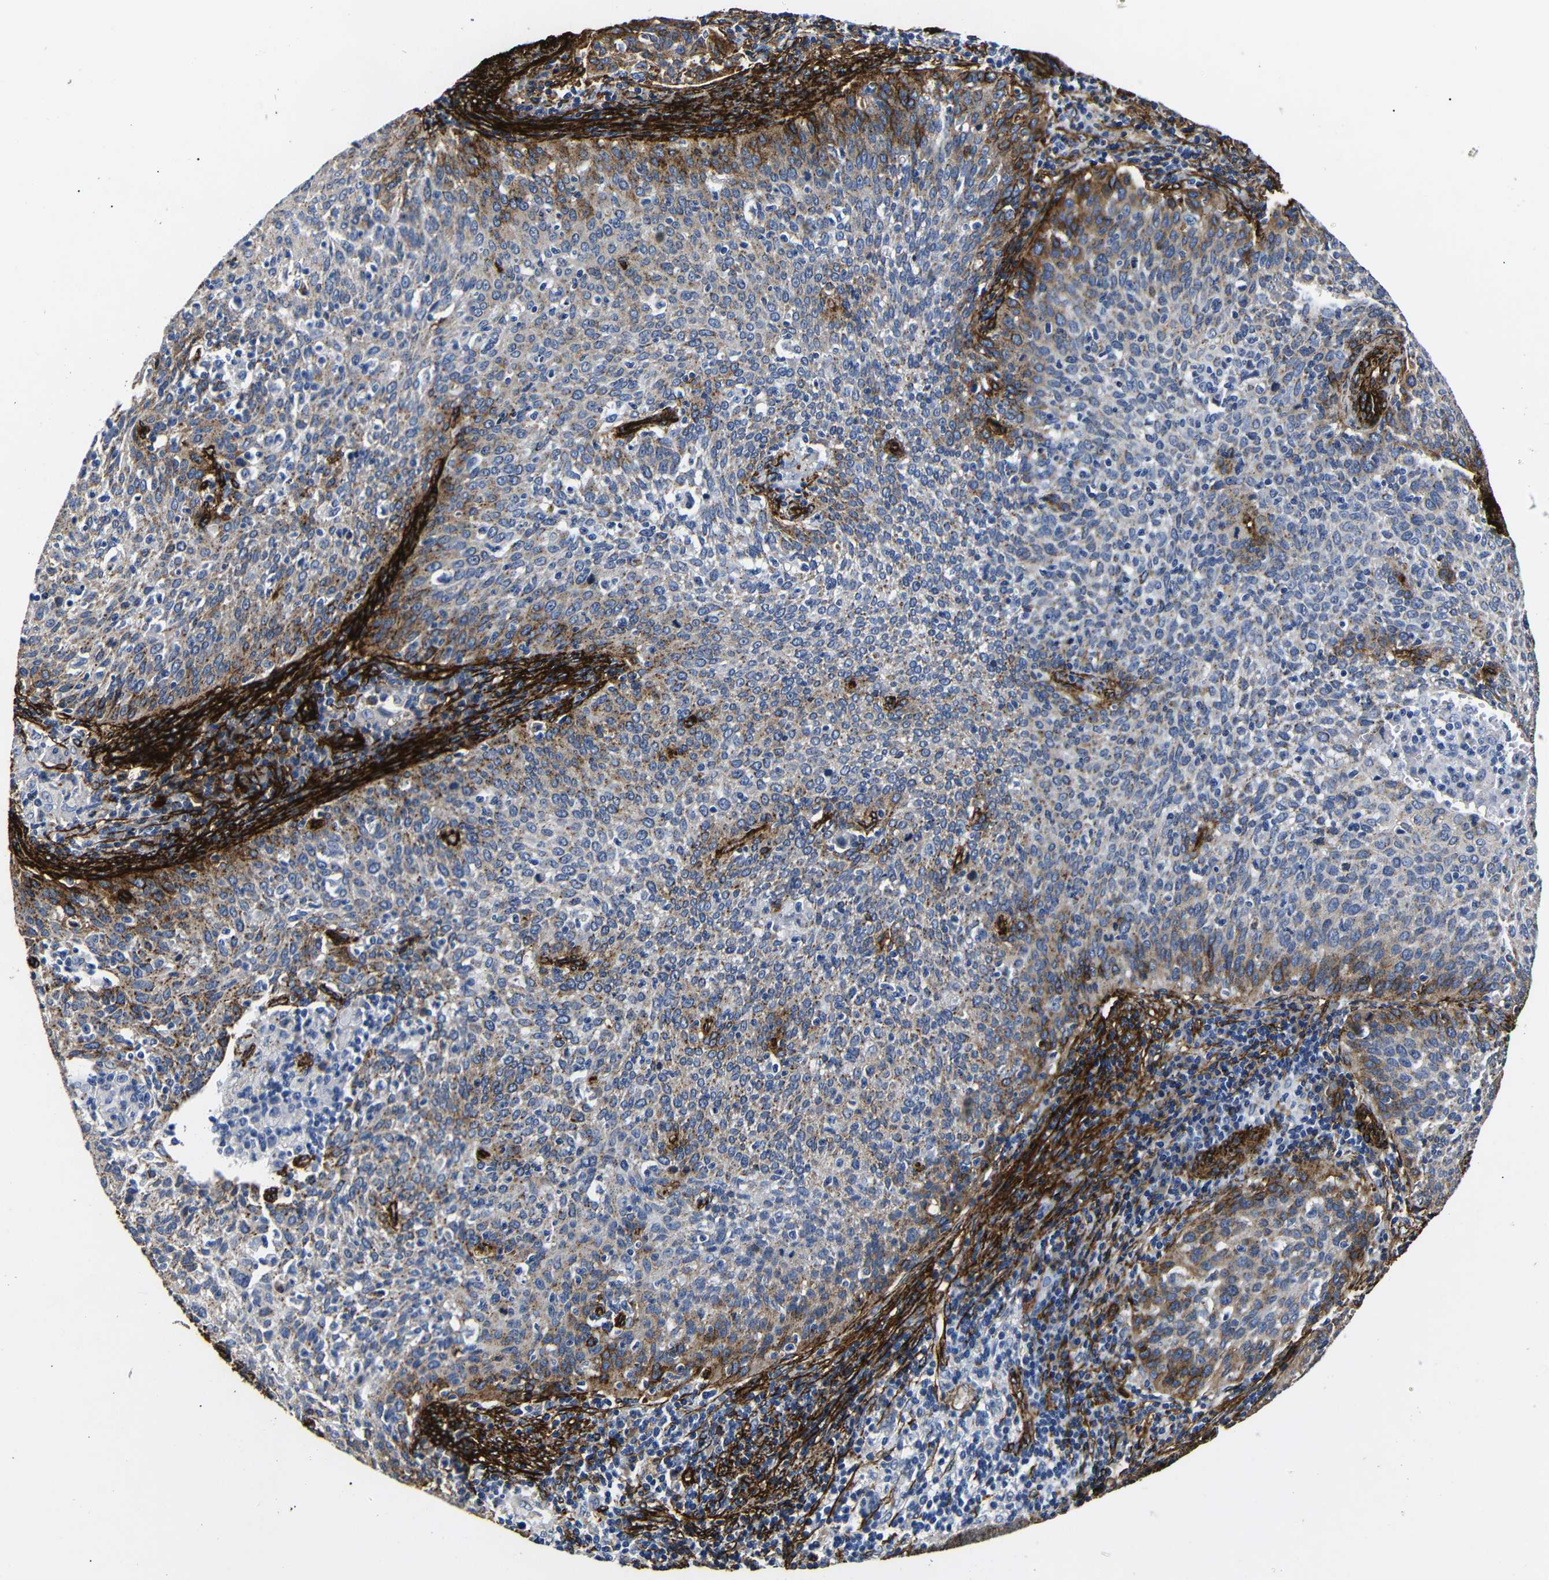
{"staining": {"intensity": "moderate", "quantity": "25%-75%", "location": "cytoplasmic/membranous"}, "tissue": "cervical cancer", "cell_type": "Tumor cells", "image_type": "cancer", "snomed": [{"axis": "morphology", "description": "Squamous cell carcinoma, NOS"}, {"axis": "topography", "description": "Cervix"}], "caption": "This photomicrograph shows immunohistochemistry (IHC) staining of human cervical cancer (squamous cell carcinoma), with medium moderate cytoplasmic/membranous staining in about 25%-75% of tumor cells.", "gene": "CAV2", "patient": {"sex": "female", "age": 38}}